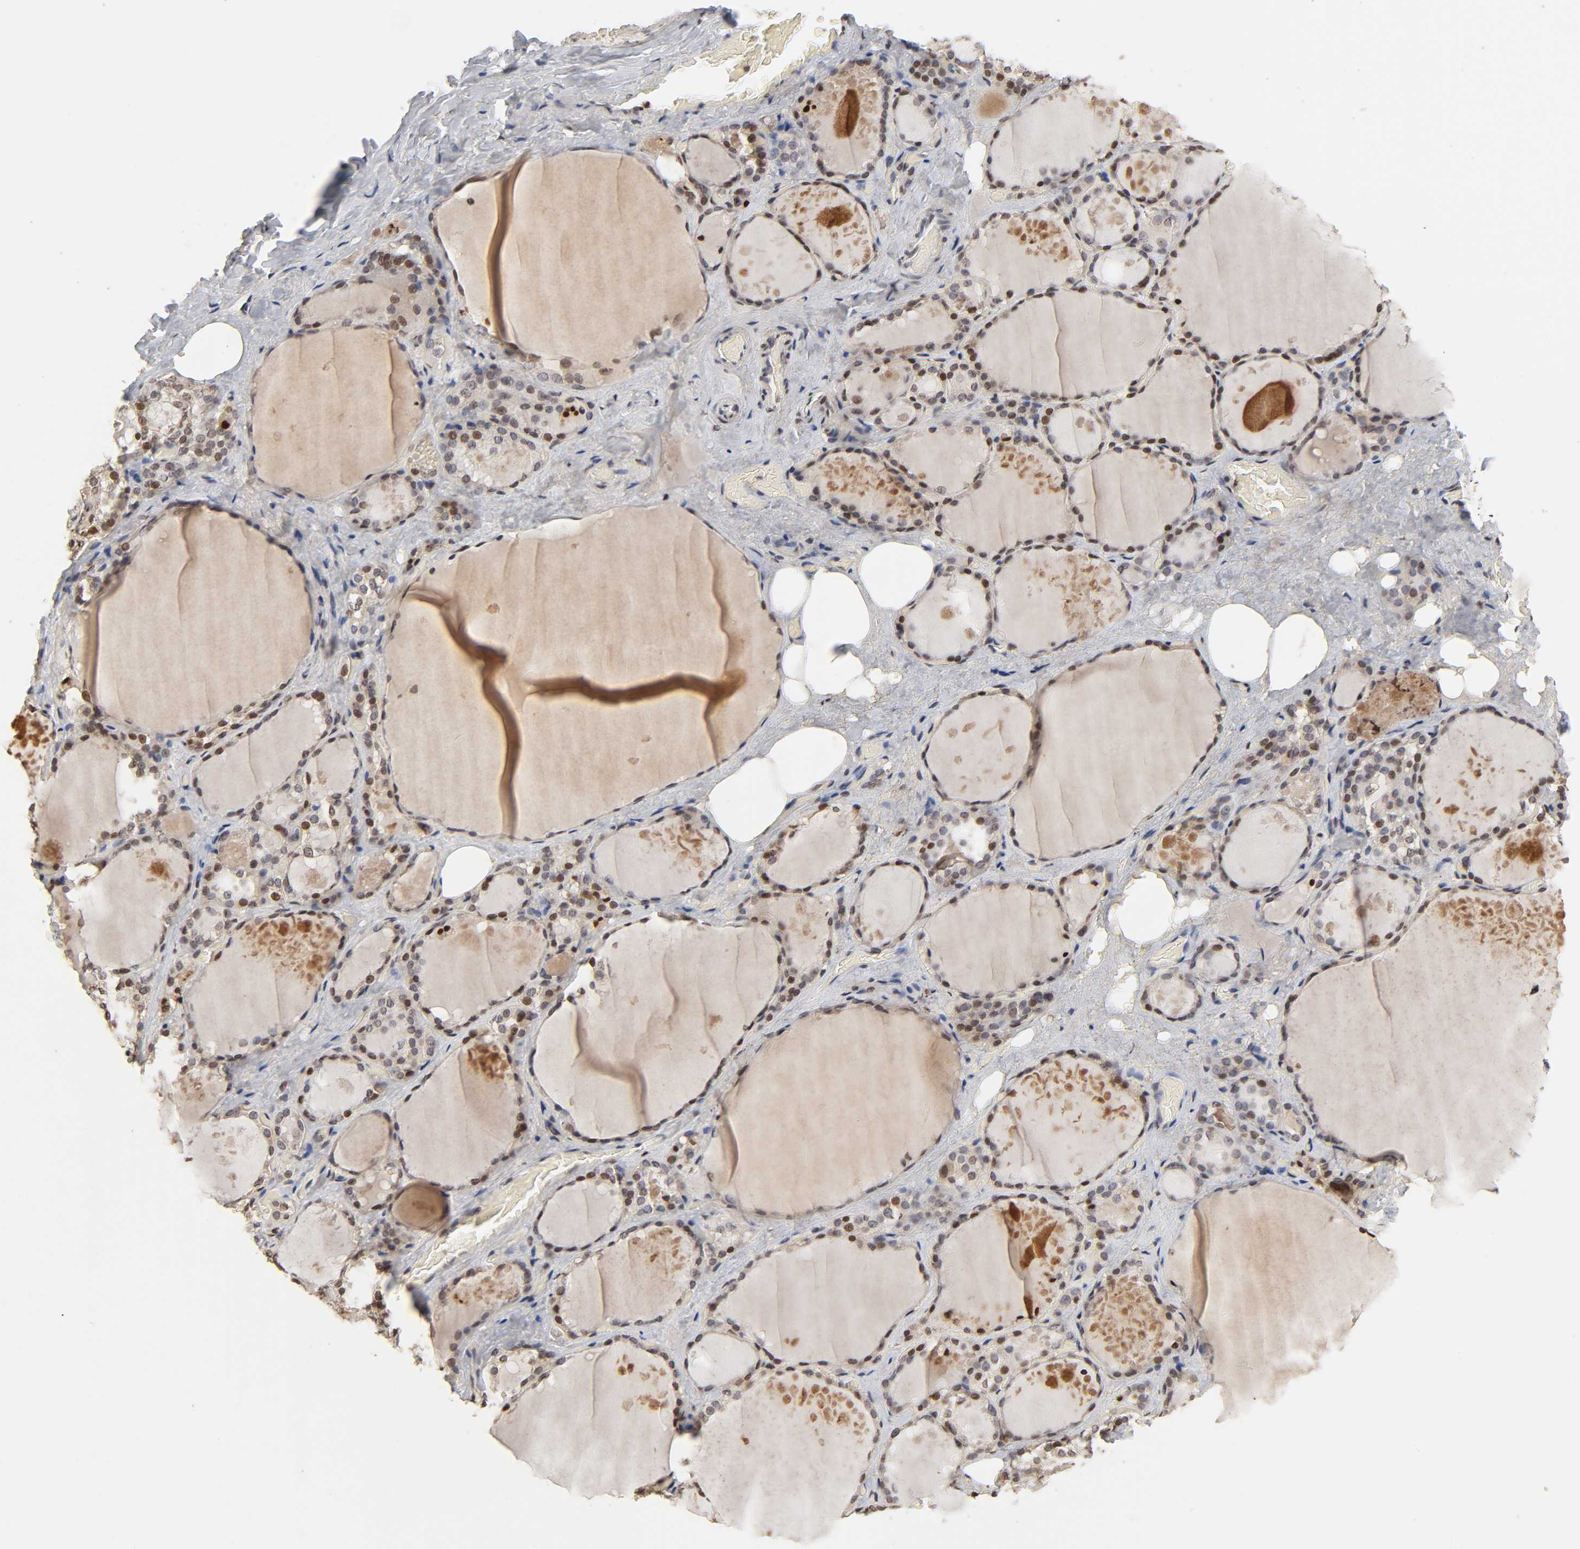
{"staining": {"intensity": "moderate", "quantity": ">75%", "location": "nuclear"}, "tissue": "thyroid gland", "cell_type": "Glandular cells", "image_type": "normal", "snomed": [{"axis": "morphology", "description": "Normal tissue, NOS"}, {"axis": "topography", "description": "Thyroid gland"}], "caption": "An IHC photomicrograph of normal tissue is shown. Protein staining in brown shows moderate nuclear positivity in thyroid gland within glandular cells.", "gene": "ZNF473", "patient": {"sex": "male", "age": 61}}